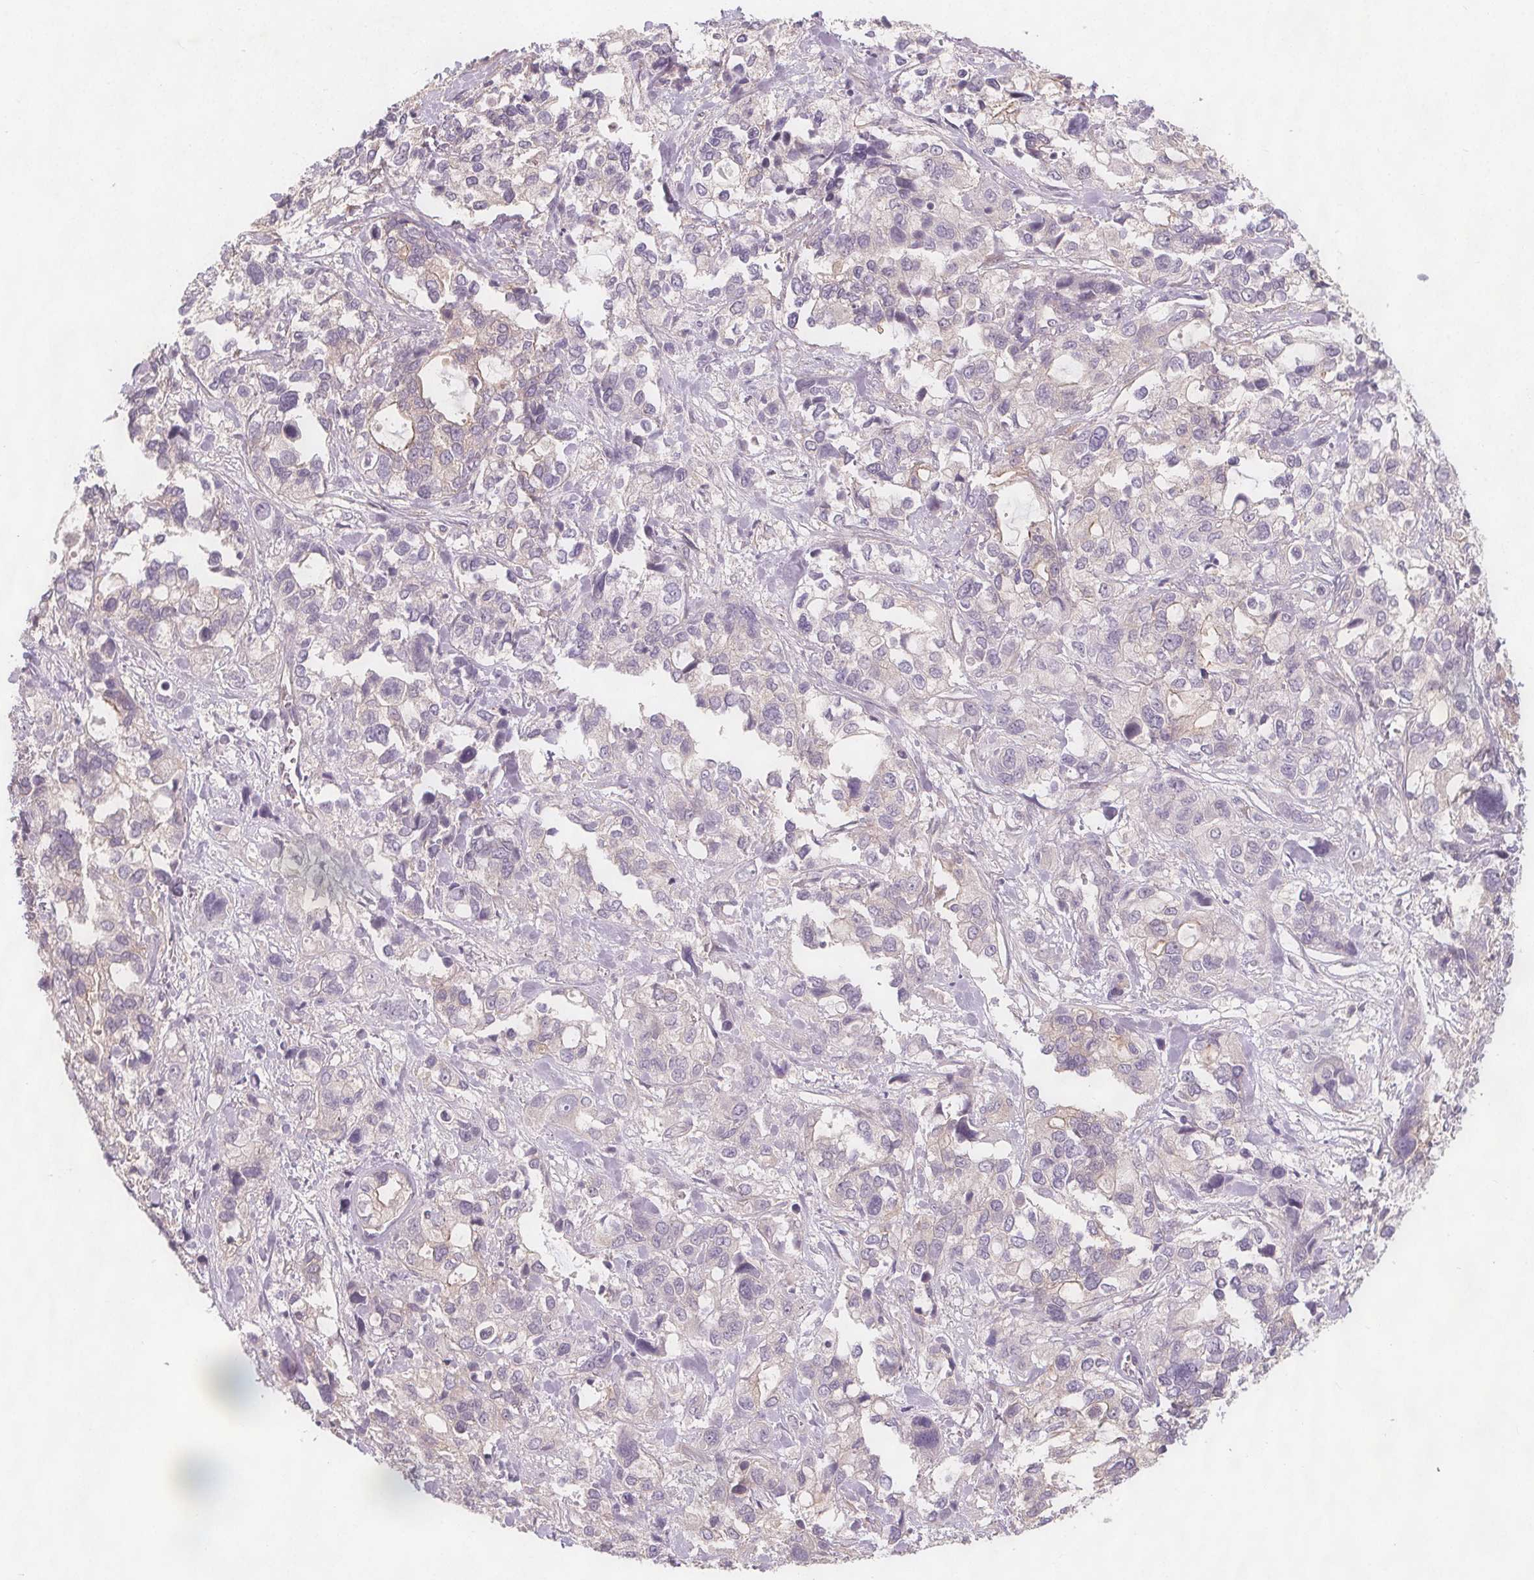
{"staining": {"intensity": "negative", "quantity": "none", "location": "none"}, "tissue": "stomach cancer", "cell_type": "Tumor cells", "image_type": "cancer", "snomed": [{"axis": "morphology", "description": "Adenocarcinoma, NOS"}, {"axis": "topography", "description": "Stomach, upper"}], "caption": "IHC photomicrograph of neoplastic tissue: stomach cancer stained with DAB (3,3'-diaminobenzidine) reveals no significant protein positivity in tumor cells.", "gene": "VNN1", "patient": {"sex": "female", "age": 81}}